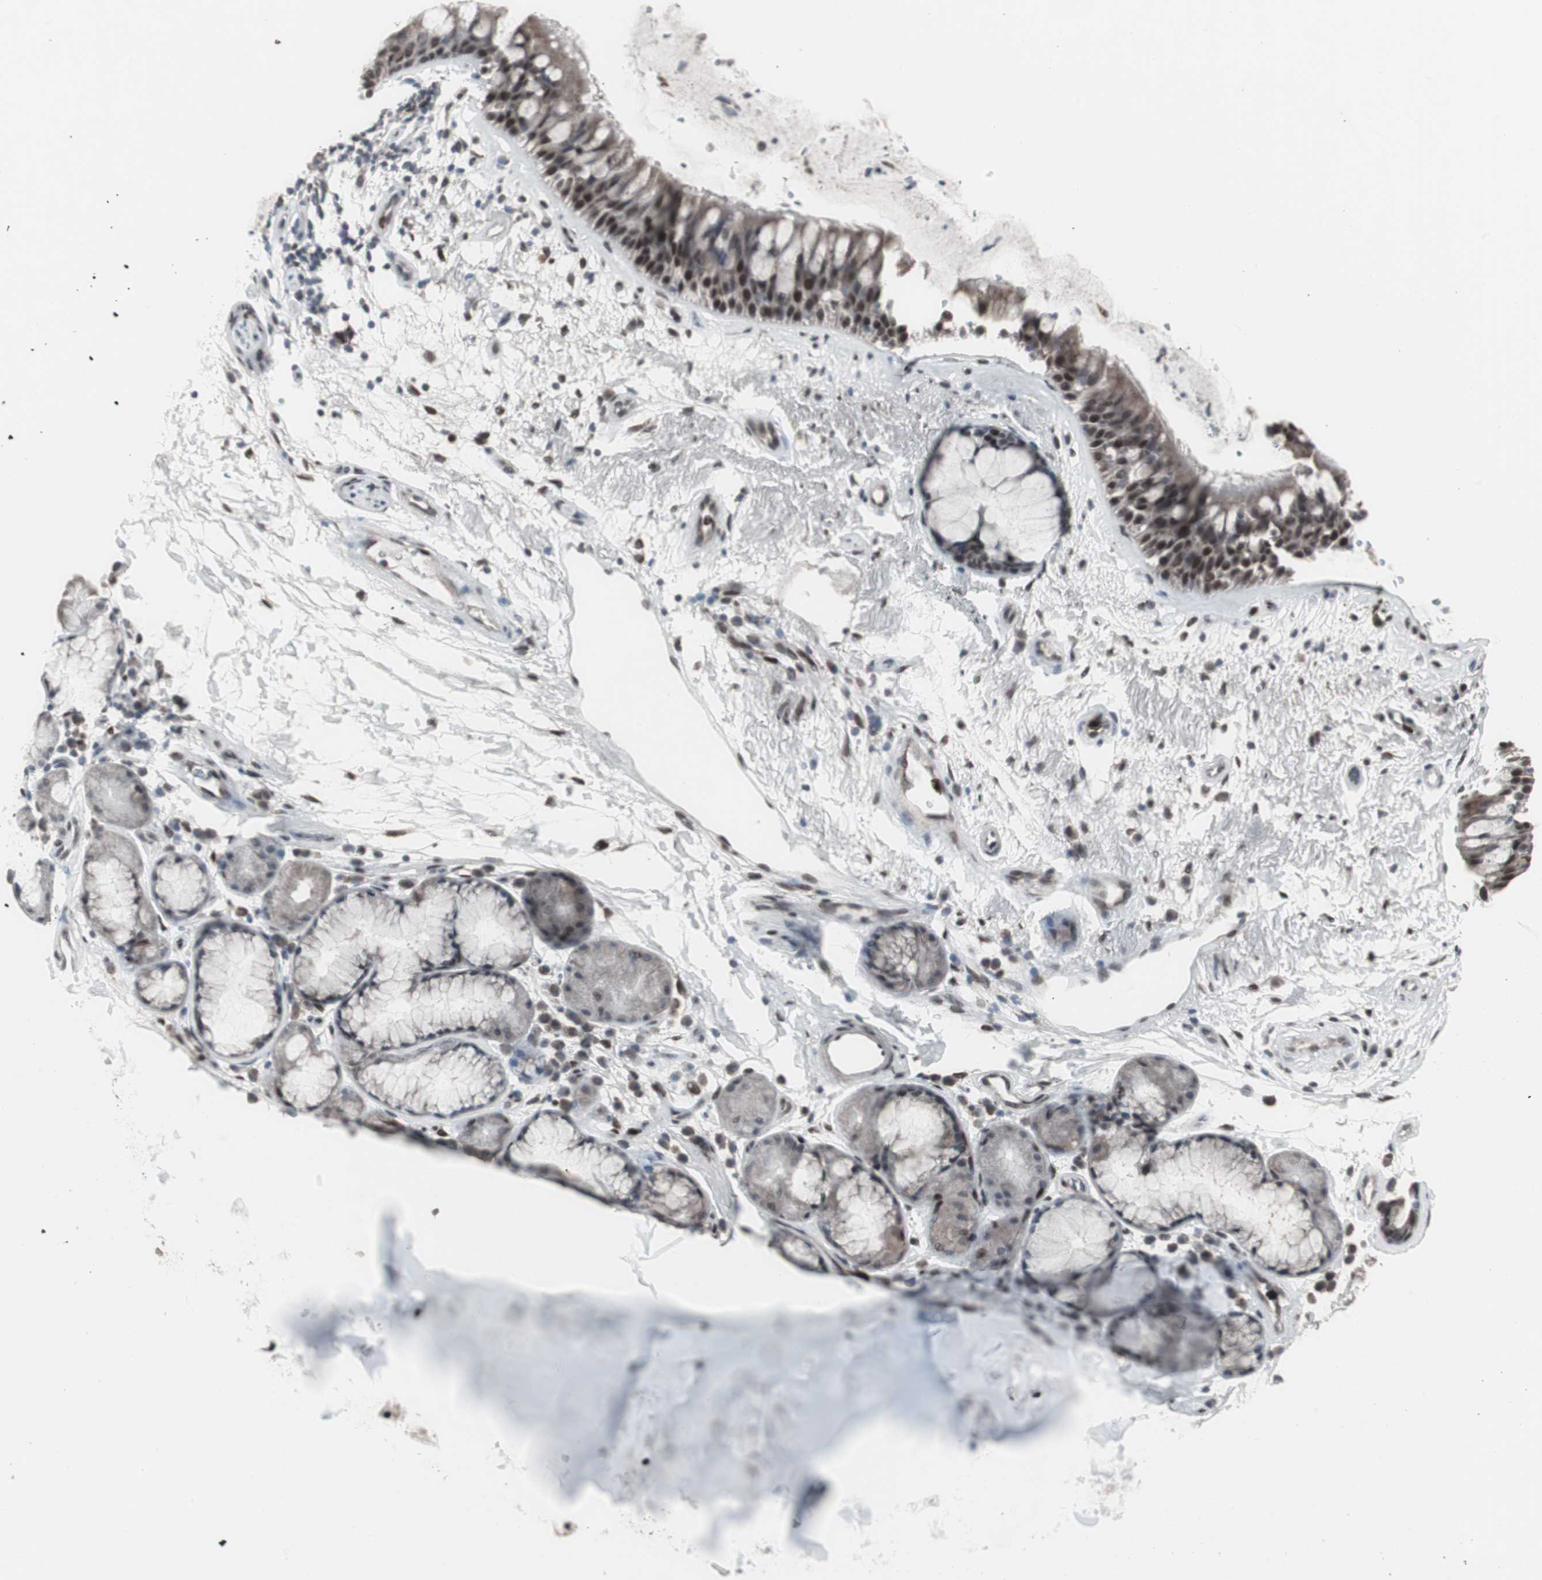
{"staining": {"intensity": "moderate", "quantity": ">75%", "location": "cytoplasmic/membranous,nuclear"}, "tissue": "bronchus", "cell_type": "Respiratory epithelial cells", "image_type": "normal", "snomed": [{"axis": "morphology", "description": "Normal tissue, NOS"}, {"axis": "topography", "description": "Bronchus"}], "caption": "A high-resolution photomicrograph shows immunohistochemistry staining of unremarkable bronchus, which reveals moderate cytoplasmic/membranous,nuclear positivity in approximately >75% of respiratory epithelial cells.", "gene": "RXRA", "patient": {"sex": "female", "age": 54}}